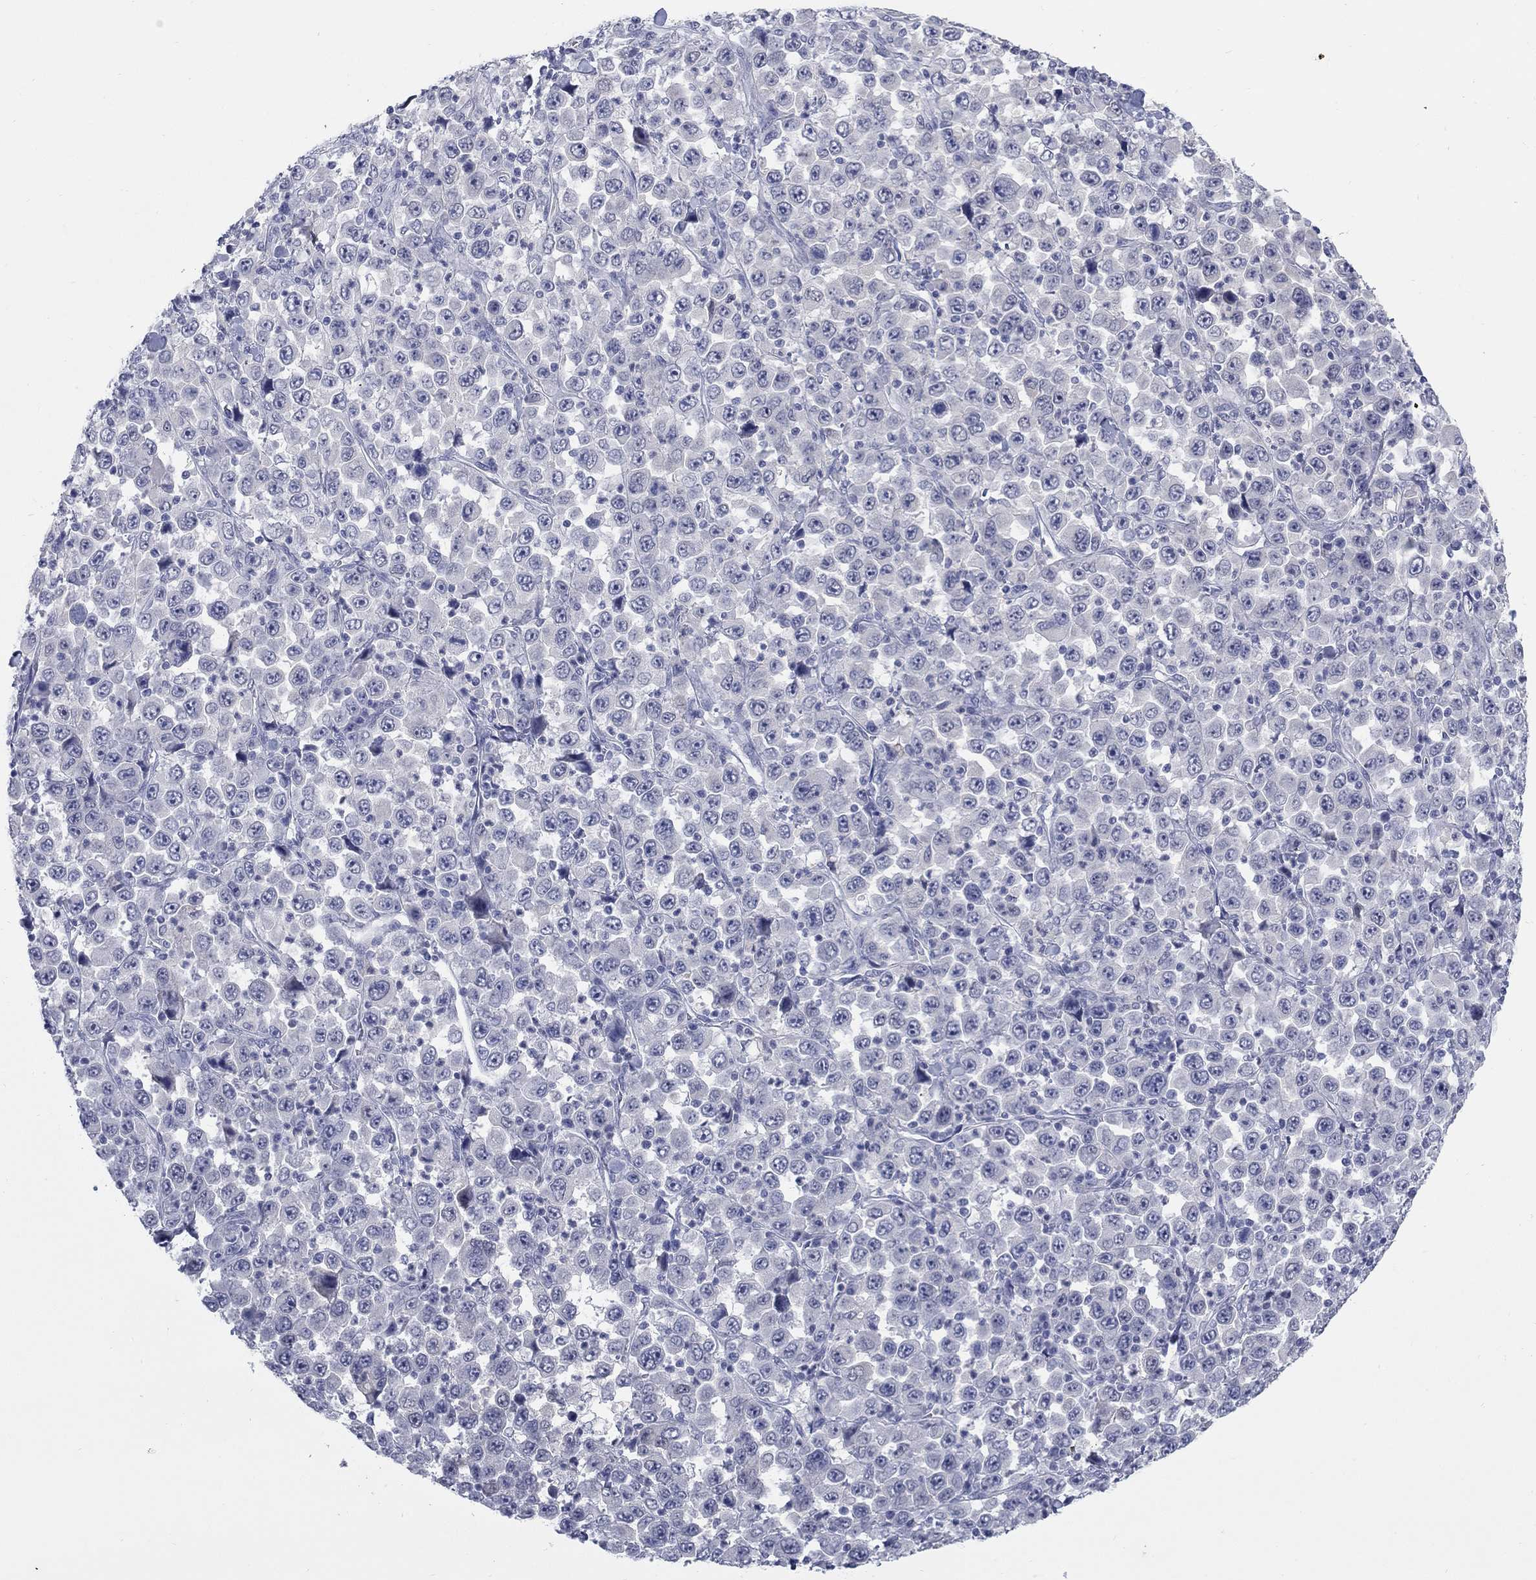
{"staining": {"intensity": "negative", "quantity": "none", "location": "none"}, "tissue": "stomach cancer", "cell_type": "Tumor cells", "image_type": "cancer", "snomed": [{"axis": "morphology", "description": "Normal tissue, NOS"}, {"axis": "morphology", "description": "Adenocarcinoma, NOS"}, {"axis": "topography", "description": "Stomach, upper"}, {"axis": "topography", "description": "Stomach"}], "caption": "An immunohistochemistry photomicrograph of stomach cancer is shown. There is no staining in tumor cells of stomach cancer.", "gene": "ATP6V1G2", "patient": {"sex": "male", "age": 59}}